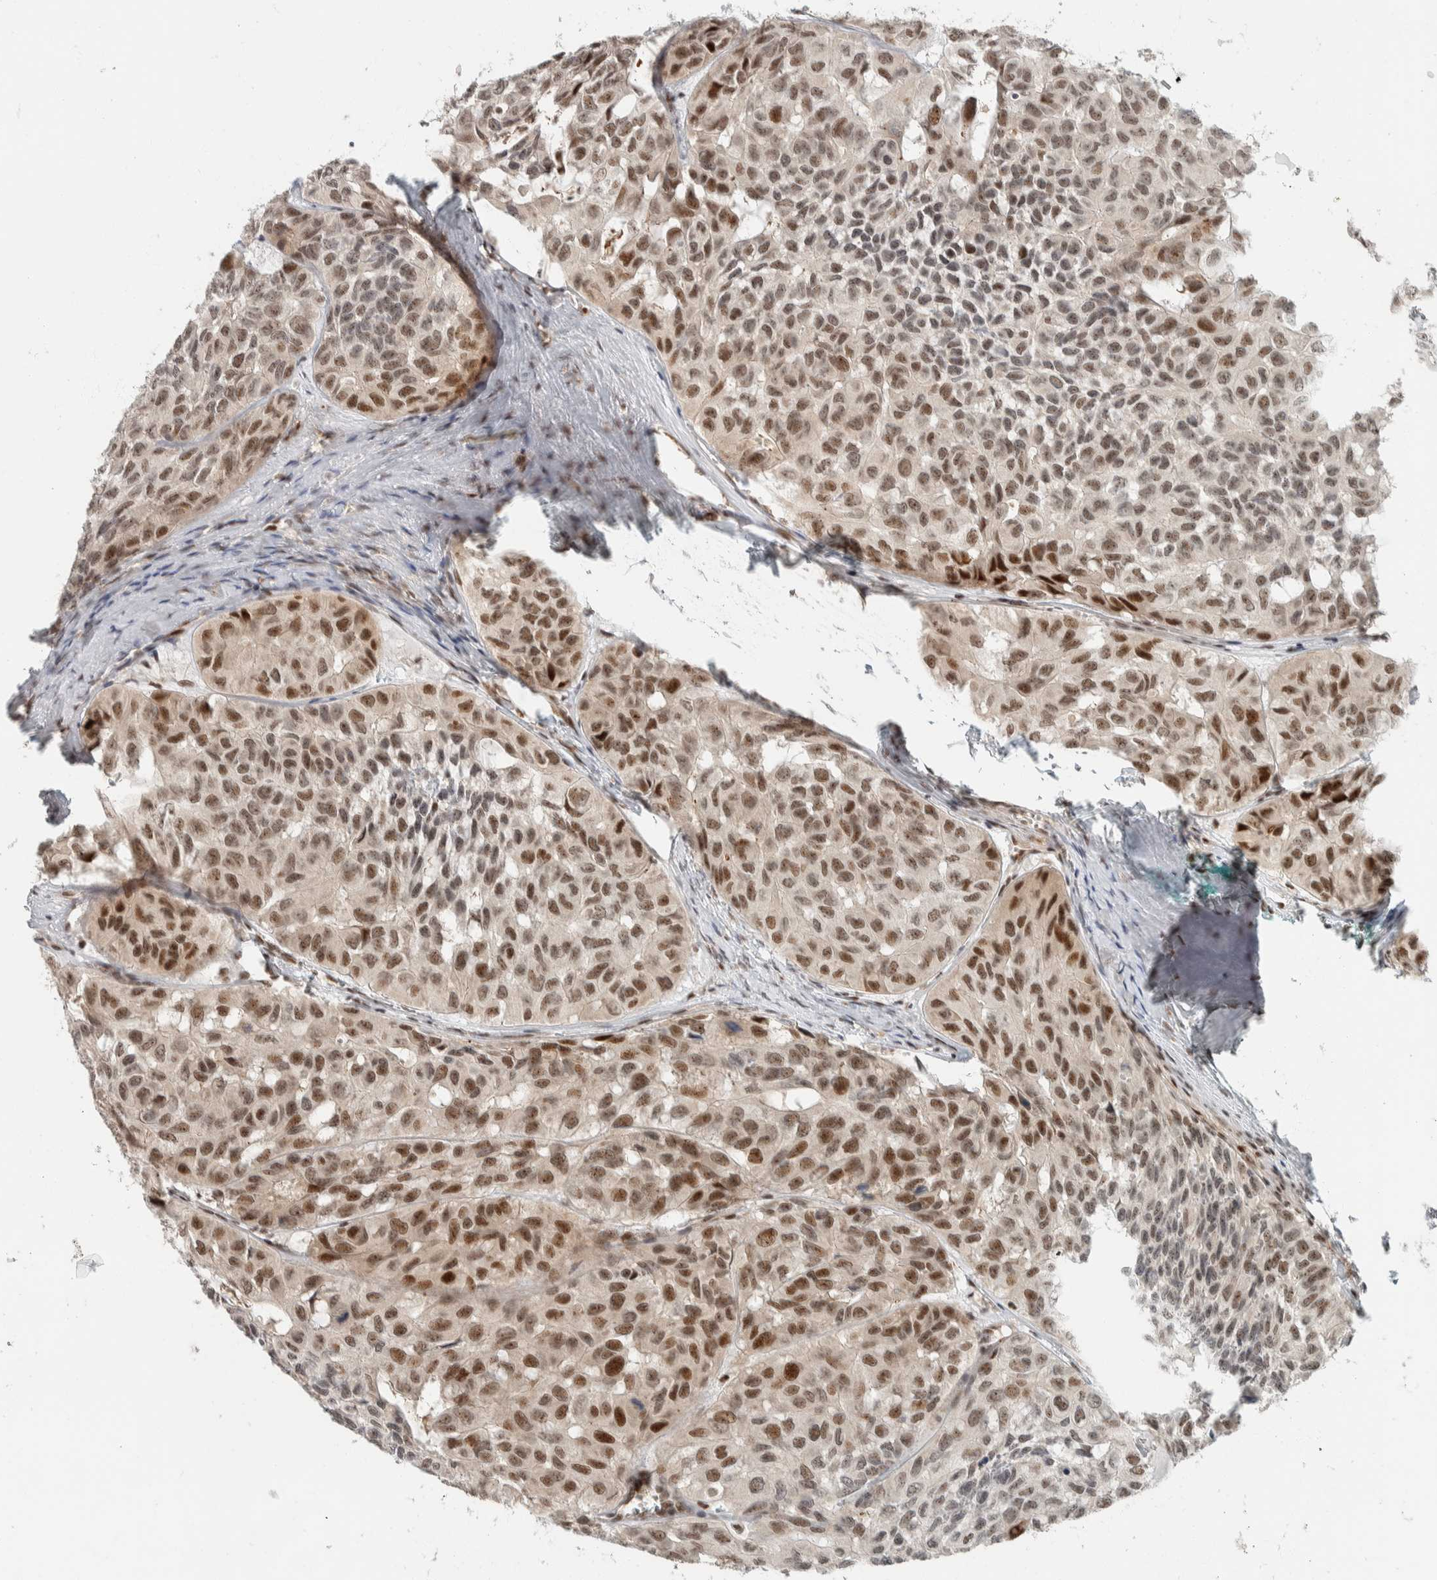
{"staining": {"intensity": "strong", "quantity": ">75%", "location": "nuclear"}, "tissue": "head and neck cancer", "cell_type": "Tumor cells", "image_type": "cancer", "snomed": [{"axis": "morphology", "description": "Adenocarcinoma, NOS"}, {"axis": "topography", "description": "Salivary gland, NOS"}, {"axis": "topography", "description": "Head-Neck"}], "caption": "Immunohistochemistry (IHC) (DAB) staining of adenocarcinoma (head and neck) exhibits strong nuclear protein staining in approximately >75% of tumor cells.", "gene": "ZBTB2", "patient": {"sex": "female", "age": 76}}